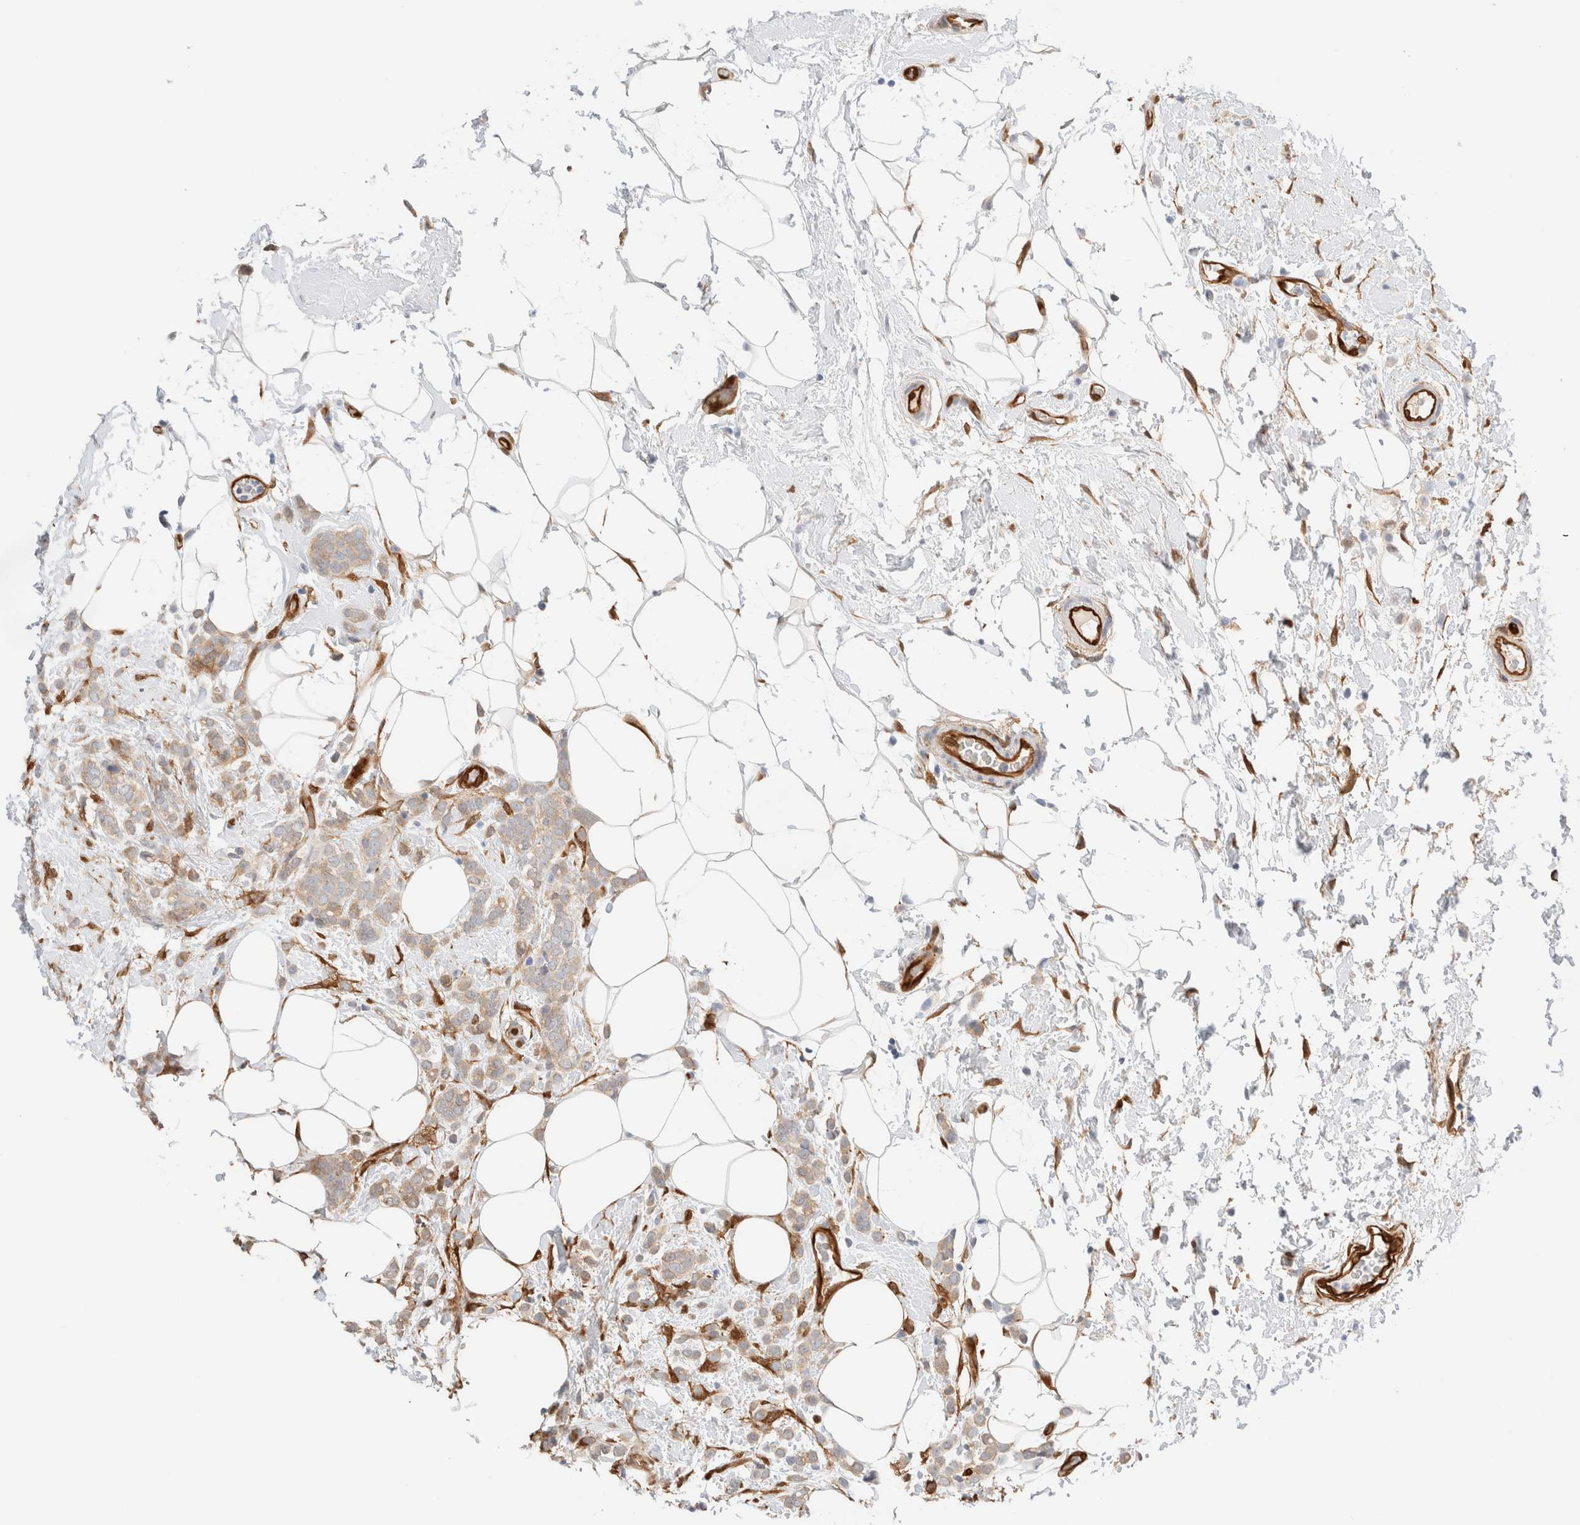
{"staining": {"intensity": "moderate", "quantity": ">75%", "location": "cytoplasmic/membranous"}, "tissue": "breast cancer", "cell_type": "Tumor cells", "image_type": "cancer", "snomed": [{"axis": "morphology", "description": "Lobular carcinoma"}, {"axis": "topography", "description": "Breast"}], "caption": "Protein staining demonstrates moderate cytoplasmic/membranous expression in about >75% of tumor cells in breast cancer.", "gene": "LMCD1", "patient": {"sex": "female", "age": 50}}